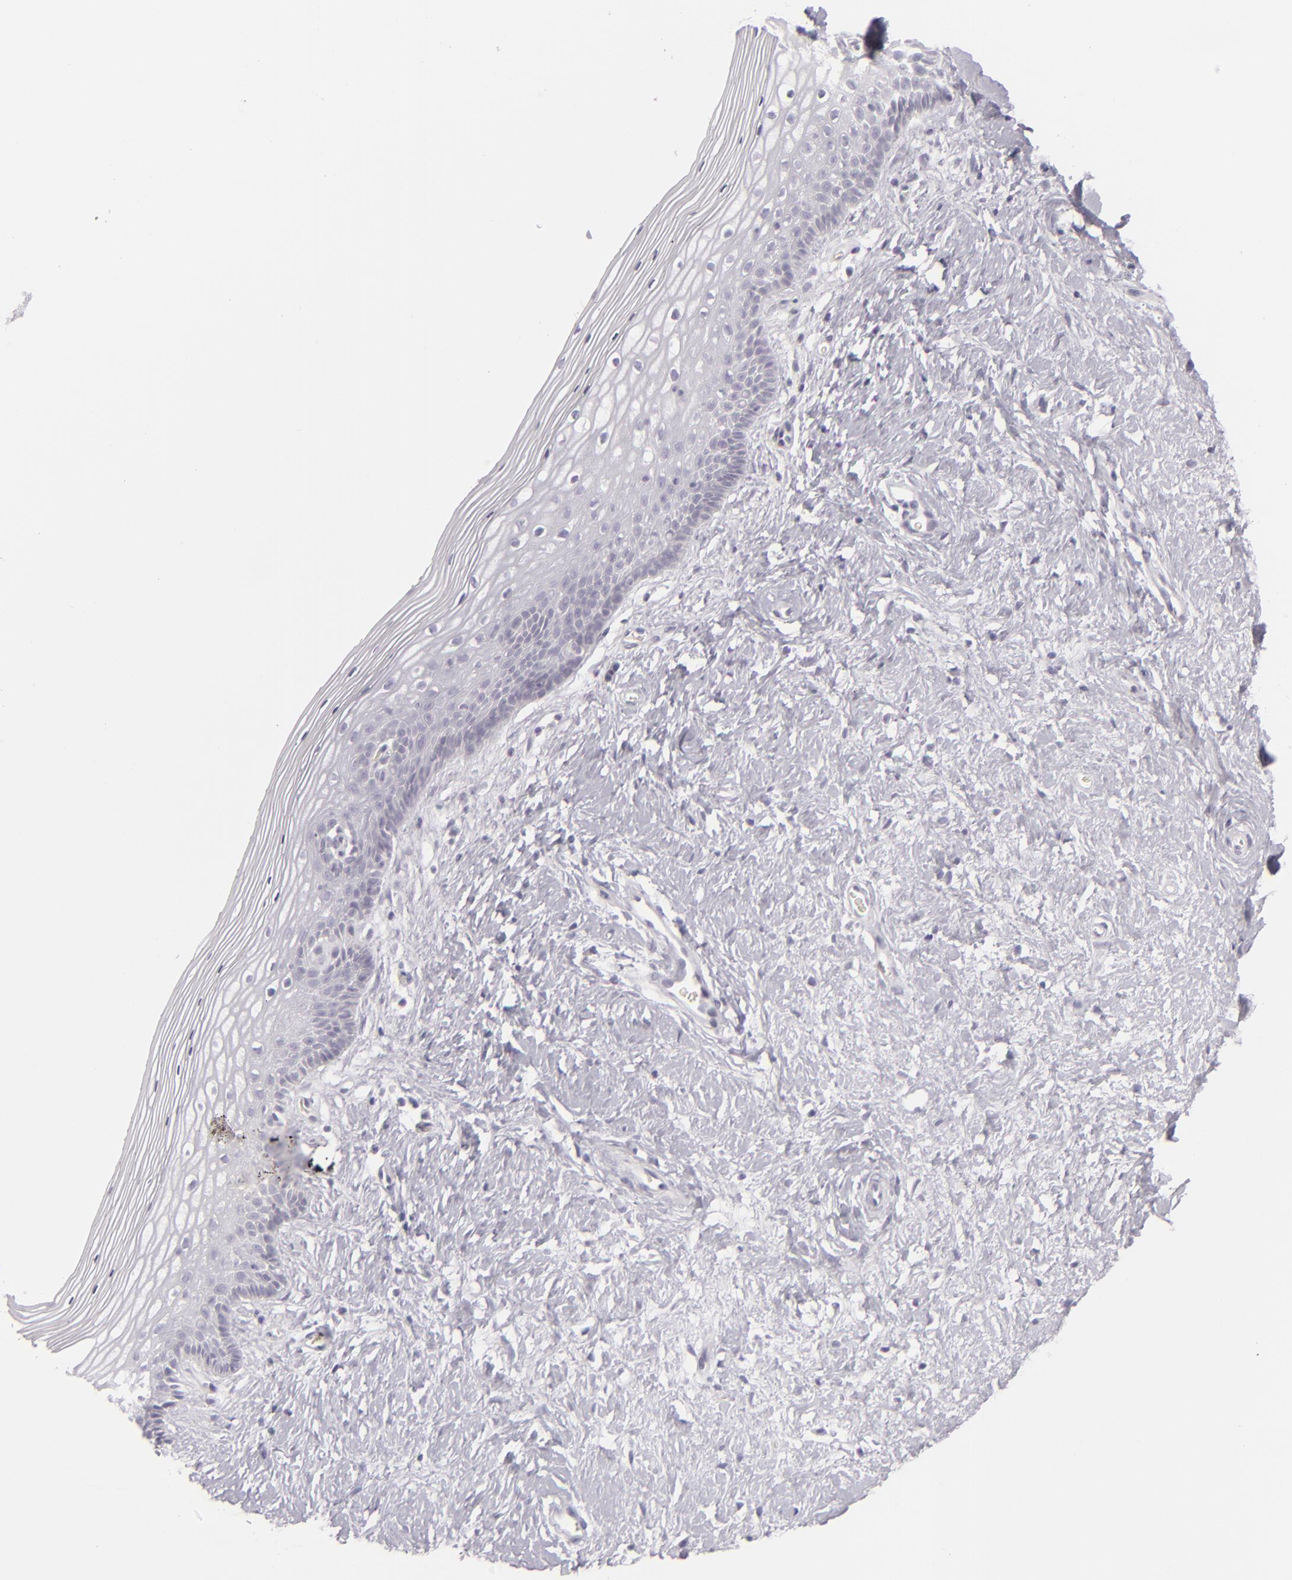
{"staining": {"intensity": "negative", "quantity": "none", "location": "none"}, "tissue": "vagina", "cell_type": "Squamous epithelial cells", "image_type": "normal", "snomed": [{"axis": "morphology", "description": "Normal tissue, NOS"}, {"axis": "topography", "description": "Vagina"}], "caption": "DAB immunohistochemical staining of unremarkable human vagina displays no significant staining in squamous epithelial cells. Brightfield microscopy of immunohistochemistry (IHC) stained with DAB (brown) and hematoxylin (blue), captured at high magnification.", "gene": "CDX2", "patient": {"sex": "female", "age": 46}}